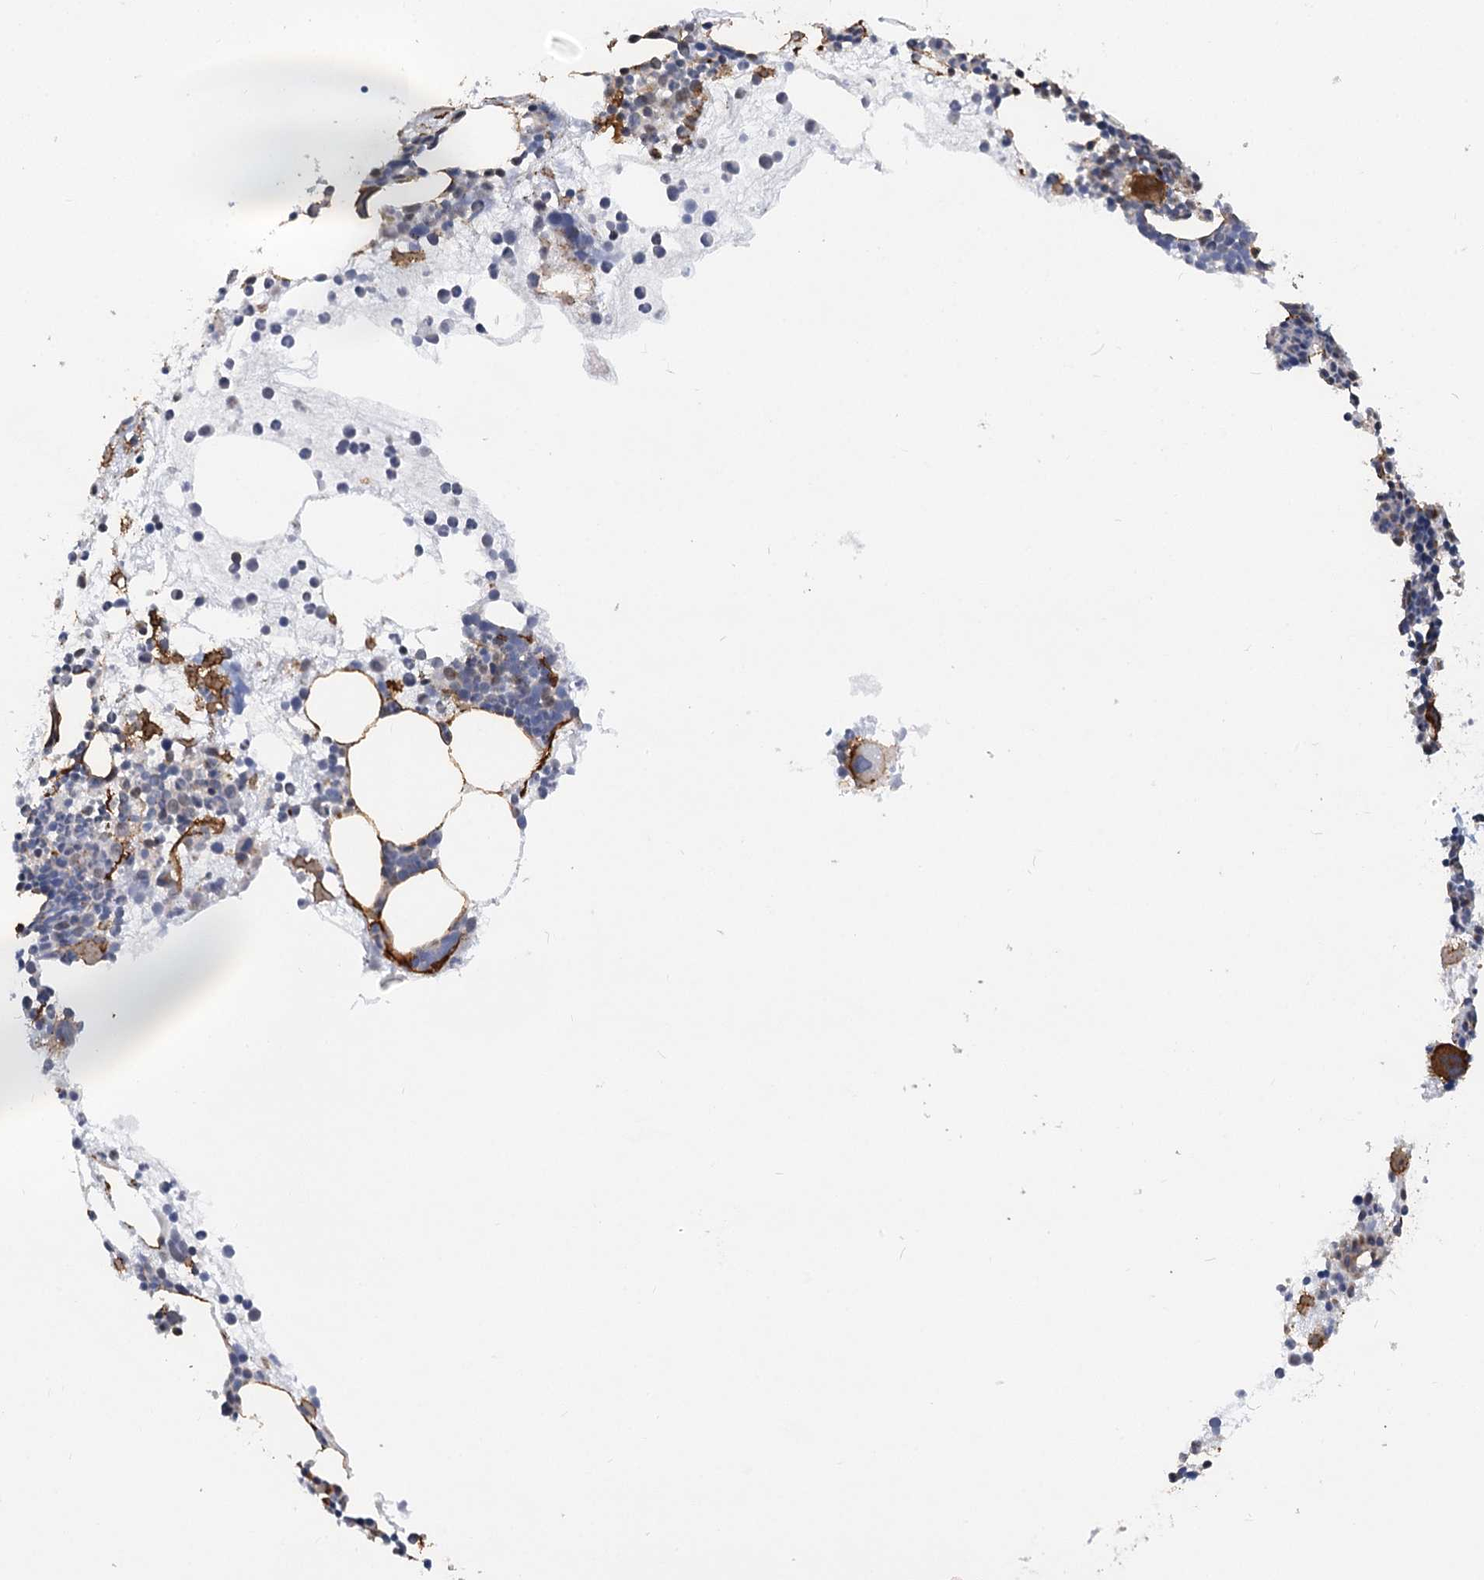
{"staining": {"intensity": "moderate", "quantity": "<25%", "location": "cytoplasmic/membranous"}, "tissue": "bone marrow", "cell_type": "Hematopoietic cells", "image_type": "normal", "snomed": [{"axis": "morphology", "description": "Normal tissue, NOS"}, {"axis": "topography", "description": "Bone marrow"}], "caption": "Immunohistochemical staining of normal bone marrow displays low levels of moderate cytoplasmic/membranous staining in about <25% of hematopoietic cells.", "gene": "GNL3L", "patient": {"sex": "female", "age": 89}}